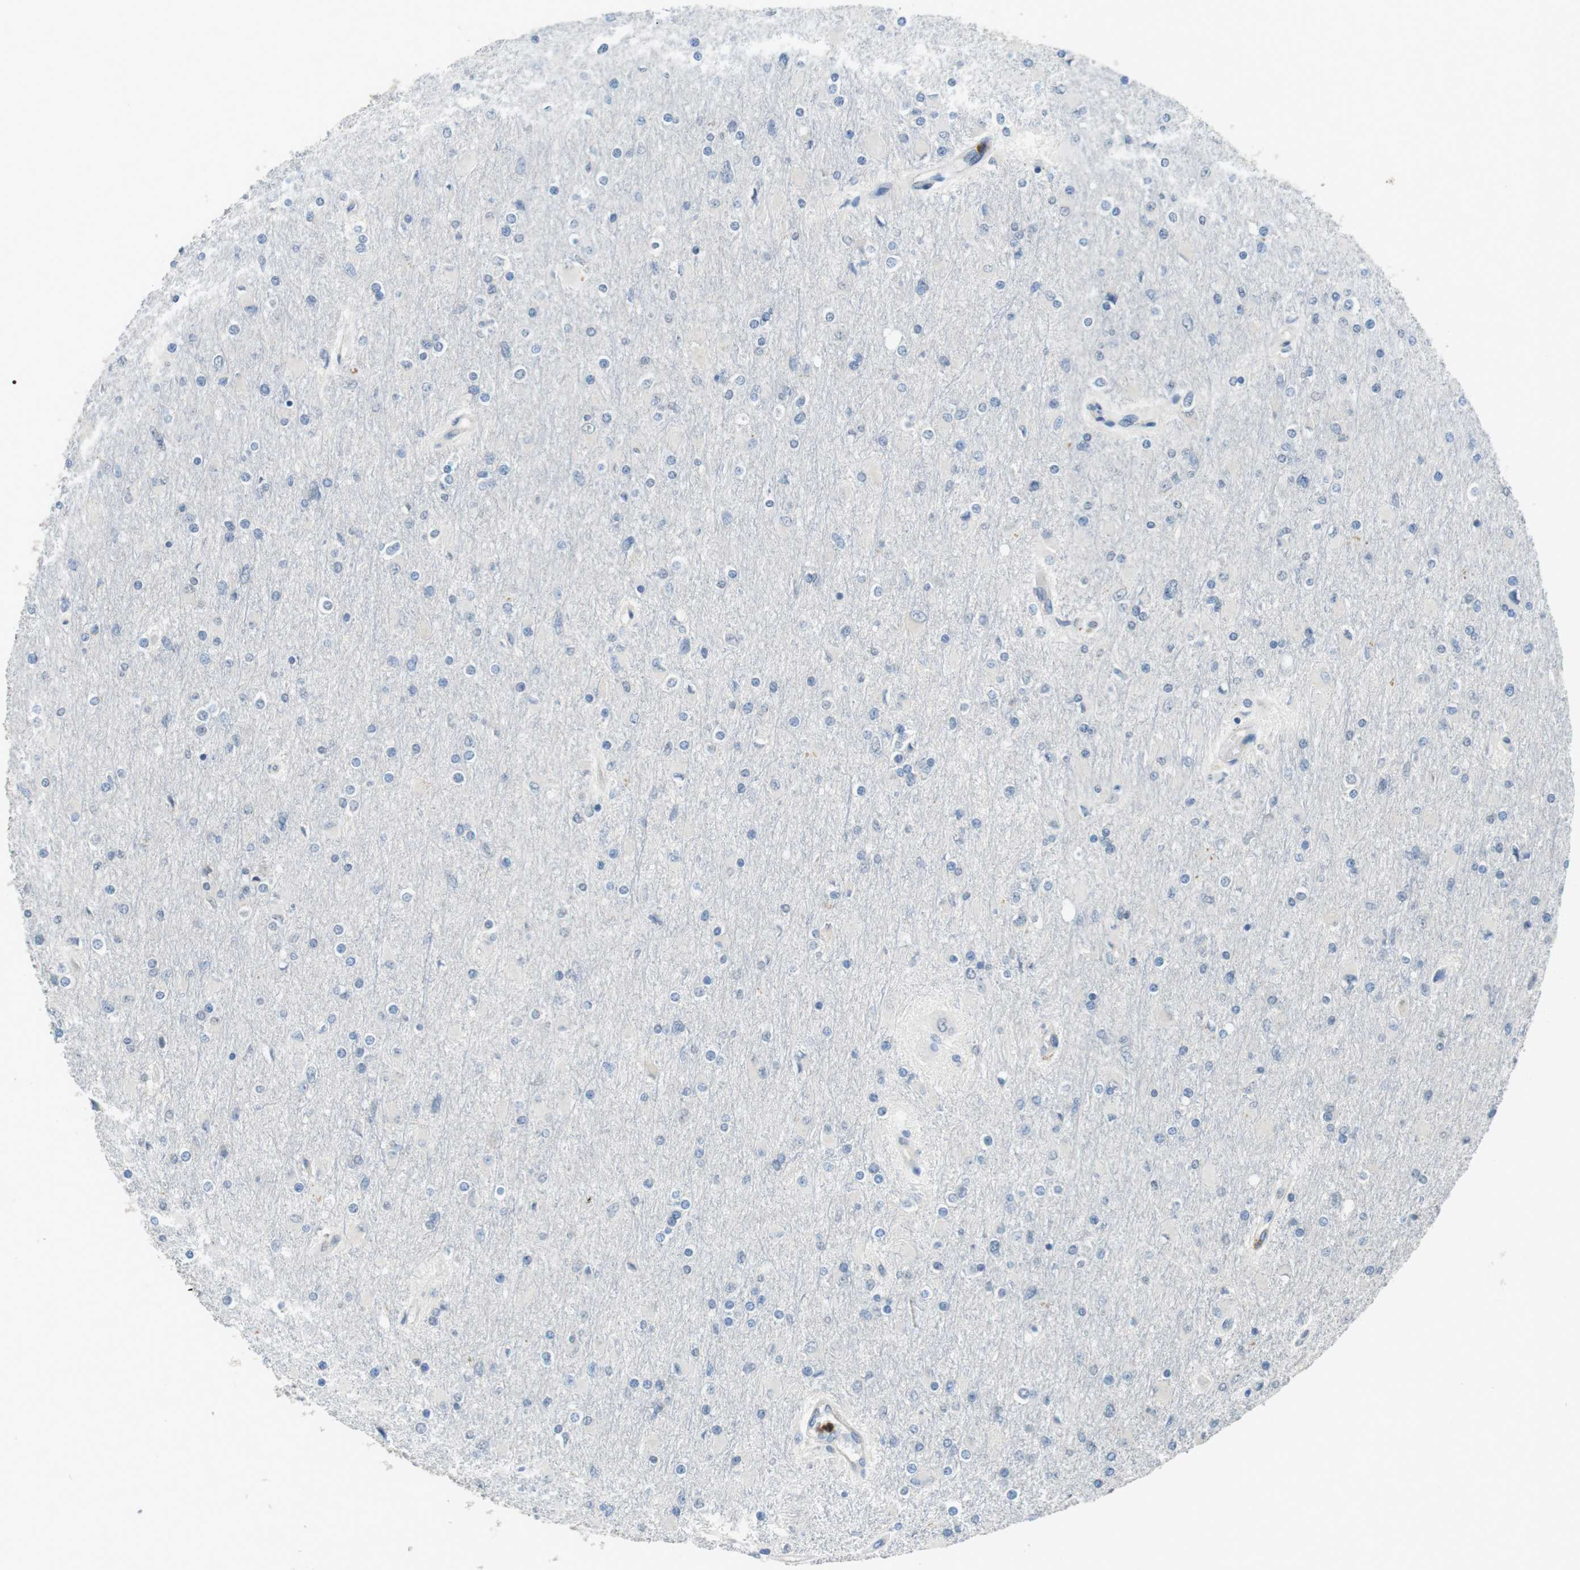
{"staining": {"intensity": "negative", "quantity": "none", "location": "none"}, "tissue": "glioma", "cell_type": "Tumor cells", "image_type": "cancer", "snomed": [{"axis": "morphology", "description": "Glioma, malignant, High grade"}, {"axis": "topography", "description": "Cerebral cortex"}], "caption": "High magnification brightfield microscopy of malignant high-grade glioma stained with DAB (brown) and counterstained with hematoxylin (blue): tumor cells show no significant expression.", "gene": "GZMM", "patient": {"sex": "female", "age": 36}}